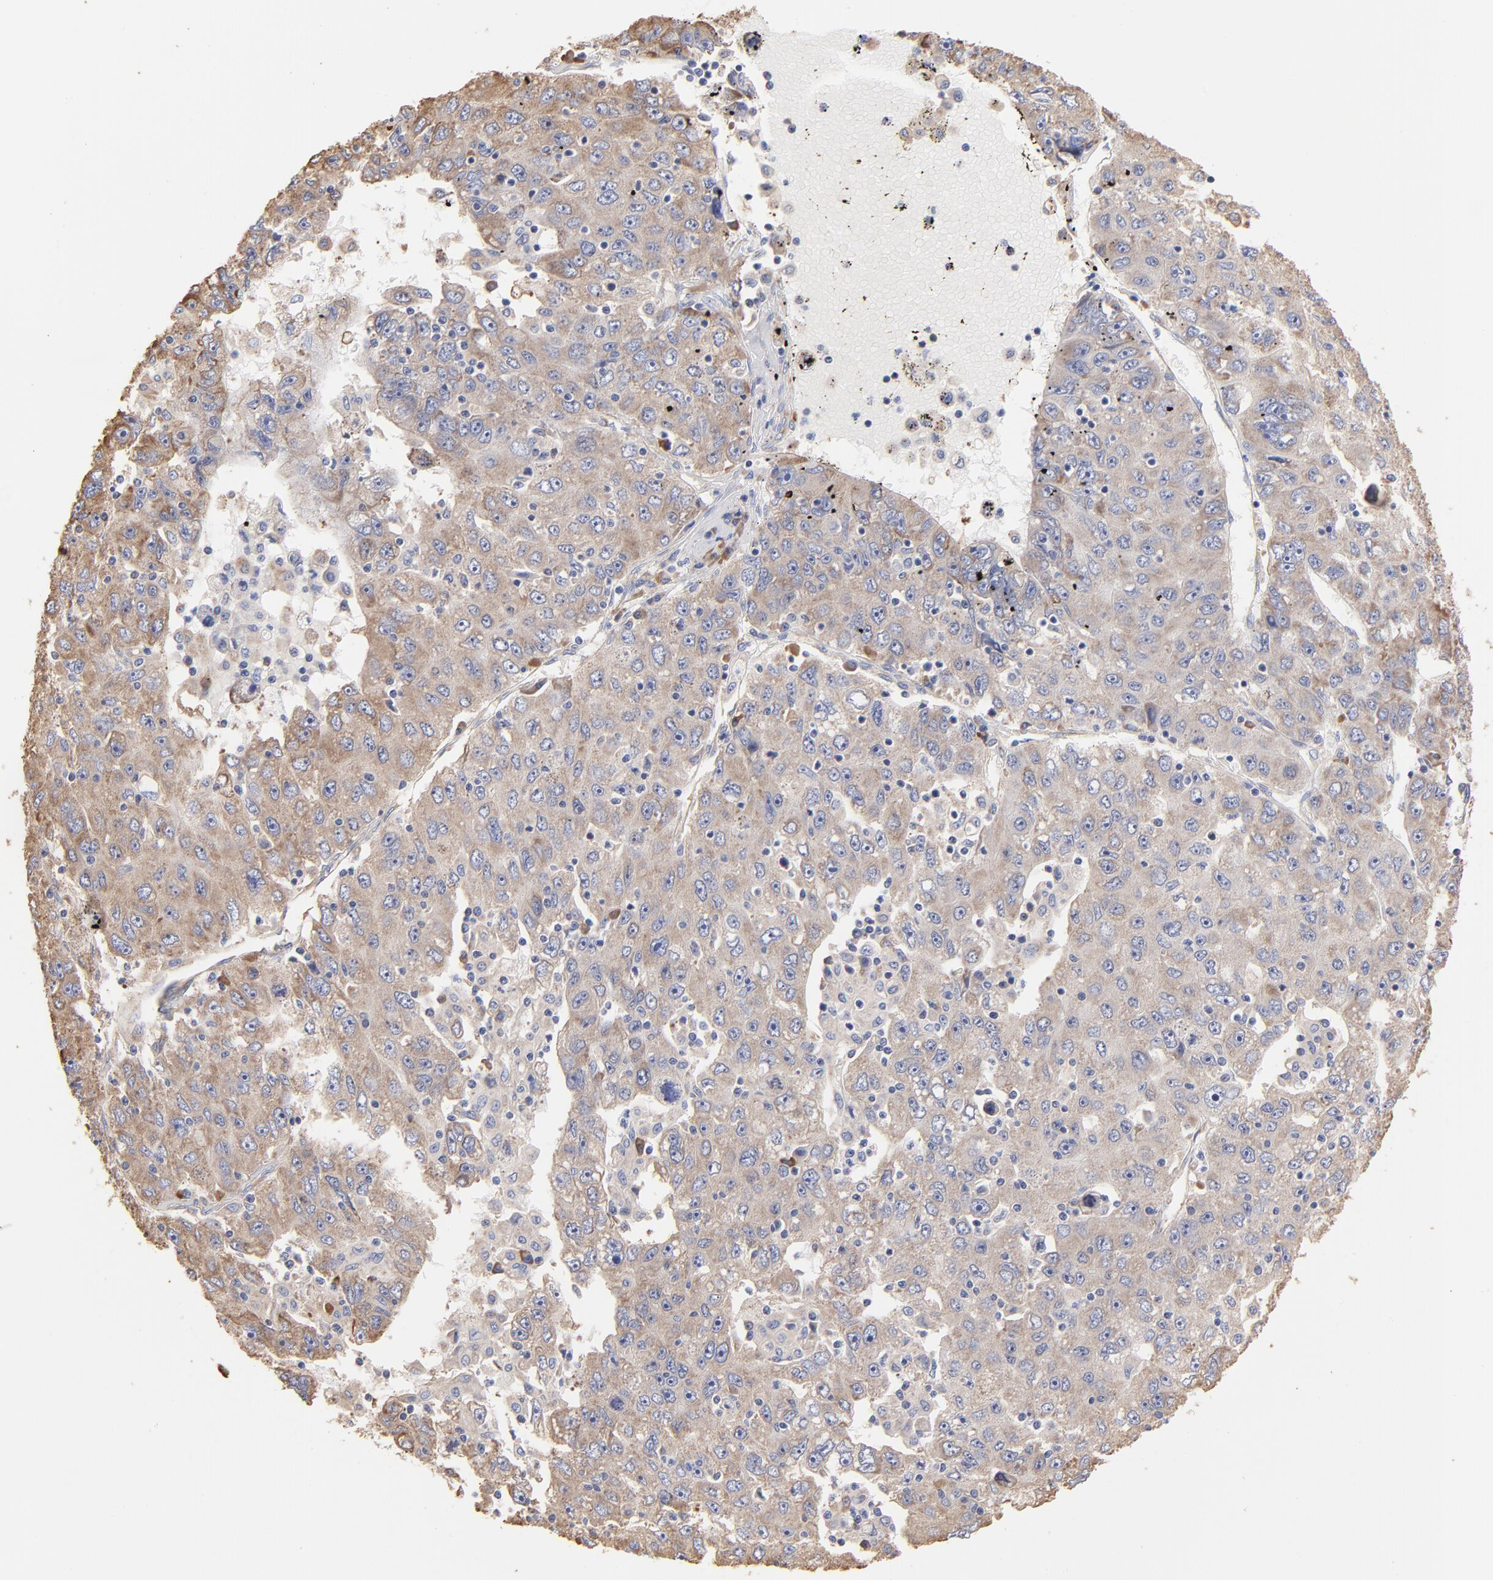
{"staining": {"intensity": "moderate", "quantity": ">75%", "location": "cytoplasmic/membranous"}, "tissue": "liver cancer", "cell_type": "Tumor cells", "image_type": "cancer", "snomed": [{"axis": "morphology", "description": "Carcinoma, Hepatocellular, NOS"}, {"axis": "topography", "description": "Liver"}], "caption": "This is an image of immunohistochemistry staining of liver cancer (hepatocellular carcinoma), which shows moderate positivity in the cytoplasmic/membranous of tumor cells.", "gene": "RPL9", "patient": {"sex": "male", "age": 49}}